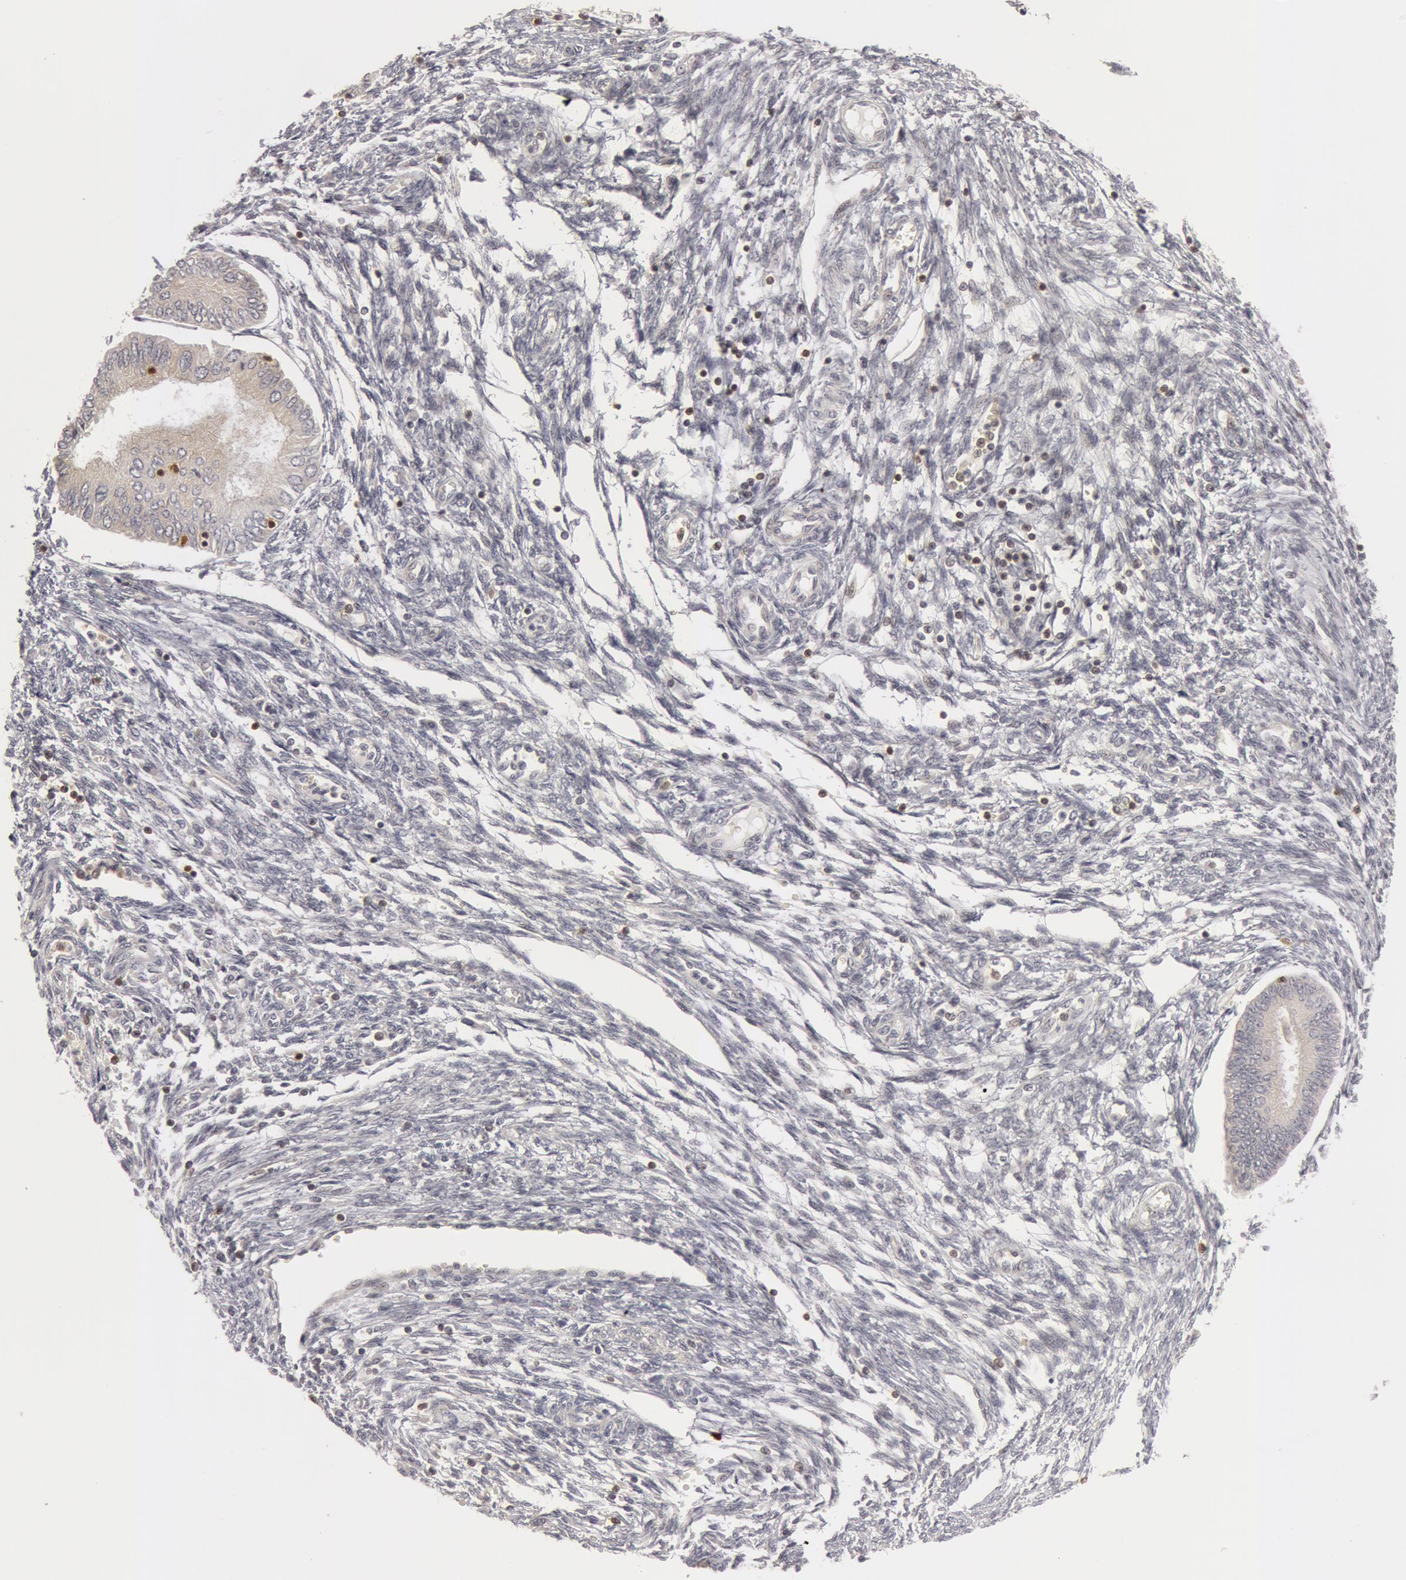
{"staining": {"intensity": "negative", "quantity": "none", "location": "none"}, "tissue": "endometrial cancer", "cell_type": "Tumor cells", "image_type": "cancer", "snomed": [{"axis": "morphology", "description": "Adenocarcinoma, NOS"}, {"axis": "topography", "description": "Endometrium"}], "caption": "Tumor cells are negative for brown protein staining in adenocarcinoma (endometrial). The staining is performed using DAB brown chromogen with nuclei counter-stained in using hematoxylin.", "gene": "OASL", "patient": {"sex": "female", "age": 51}}